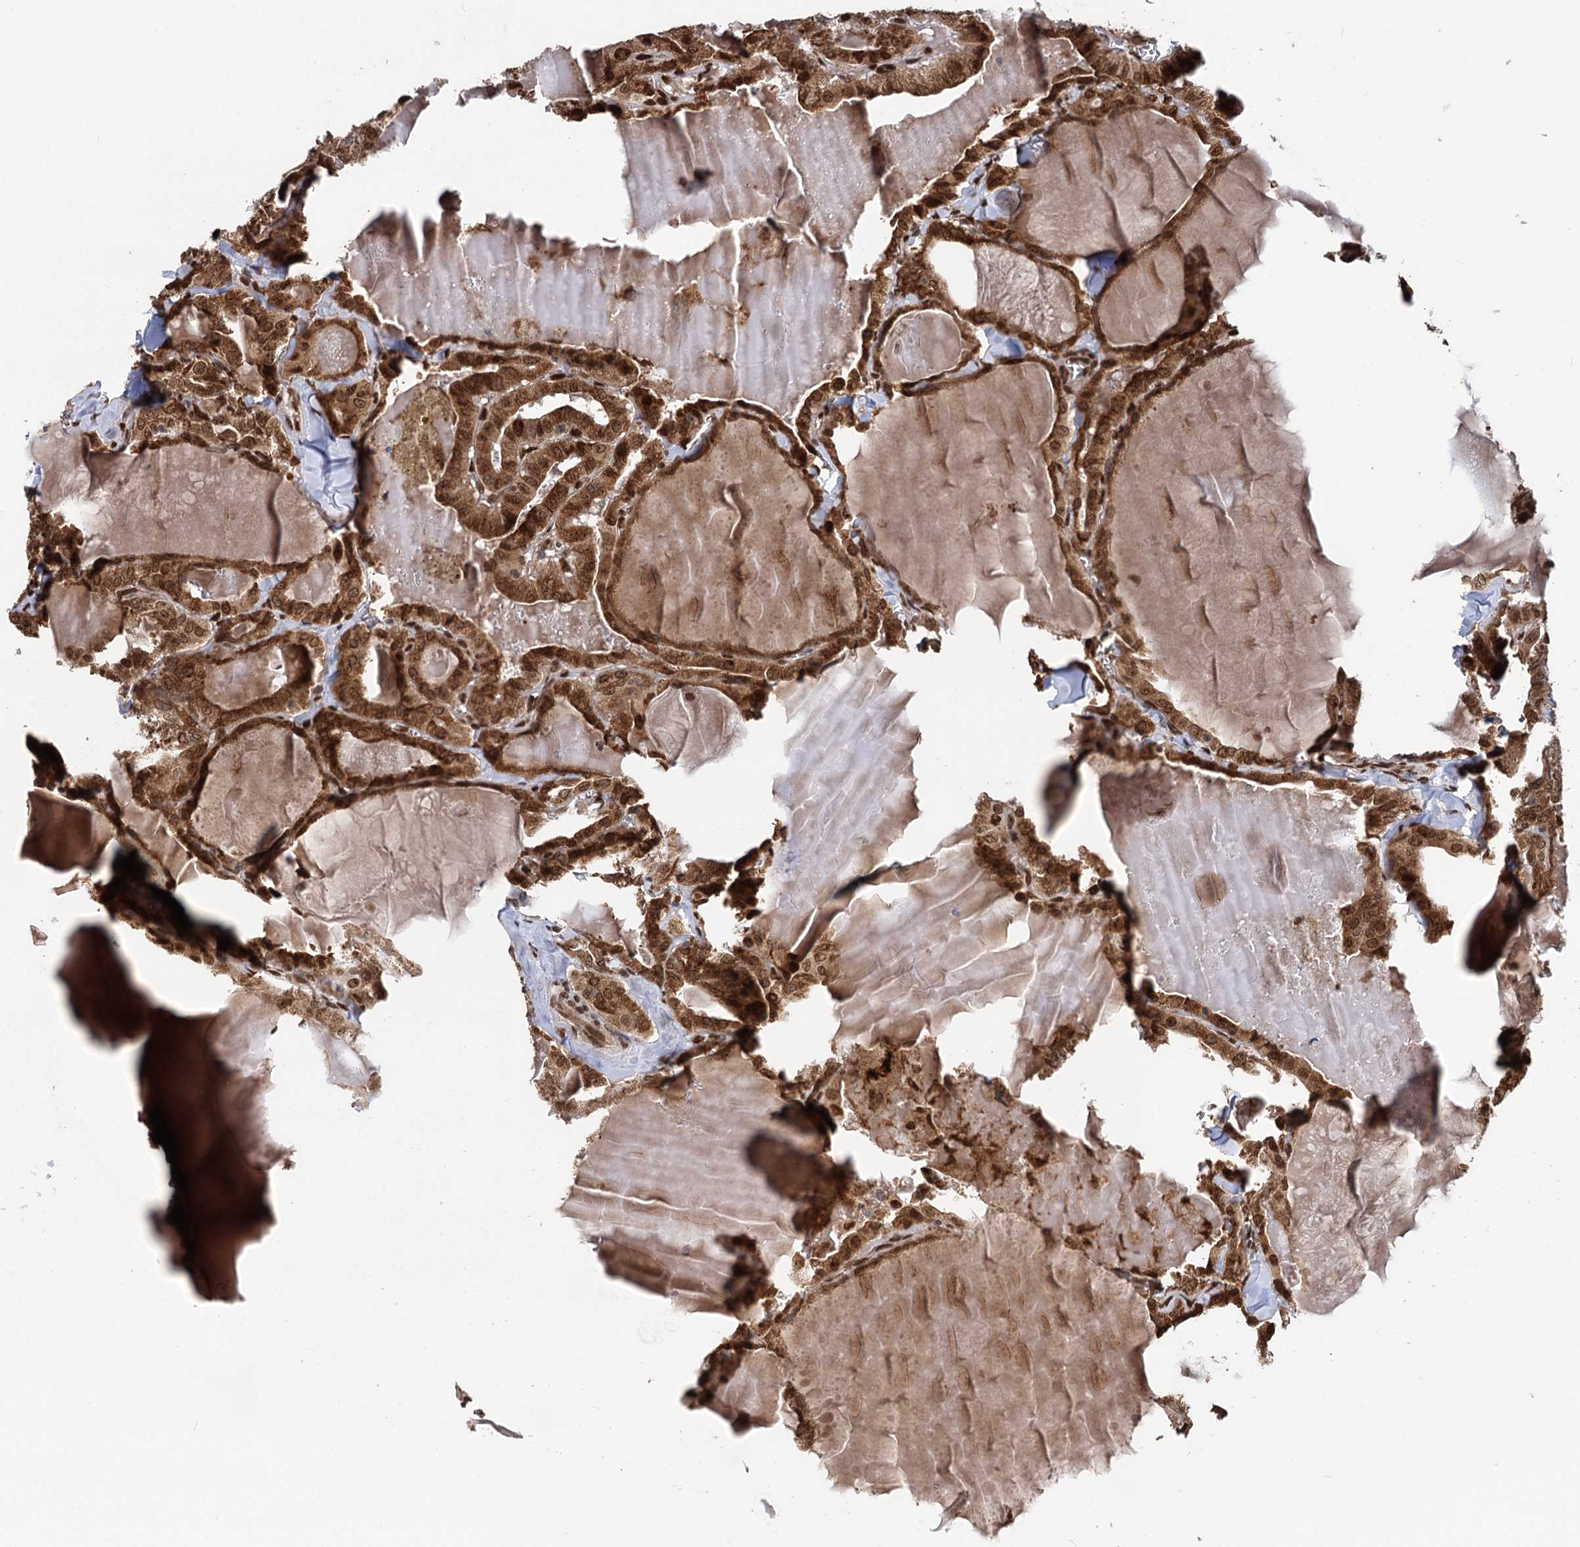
{"staining": {"intensity": "moderate", "quantity": ">75%", "location": "cytoplasmic/membranous,nuclear"}, "tissue": "thyroid cancer", "cell_type": "Tumor cells", "image_type": "cancer", "snomed": [{"axis": "morphology", "description": "Papillary adenocarcinoma, NOS"}, {"axis": "topography", "description": "Thyroid gland"}], "caption": "Immunohistochemistry (IHC) of human thyroid papillary adenocarcinoma demonstrates medium levels of moderate cytoplasmic/membranous and nuclear positivity in about >75% of tumor cells.", "gene": "MESD", "patient": {"sex": "male", "age": 52}}